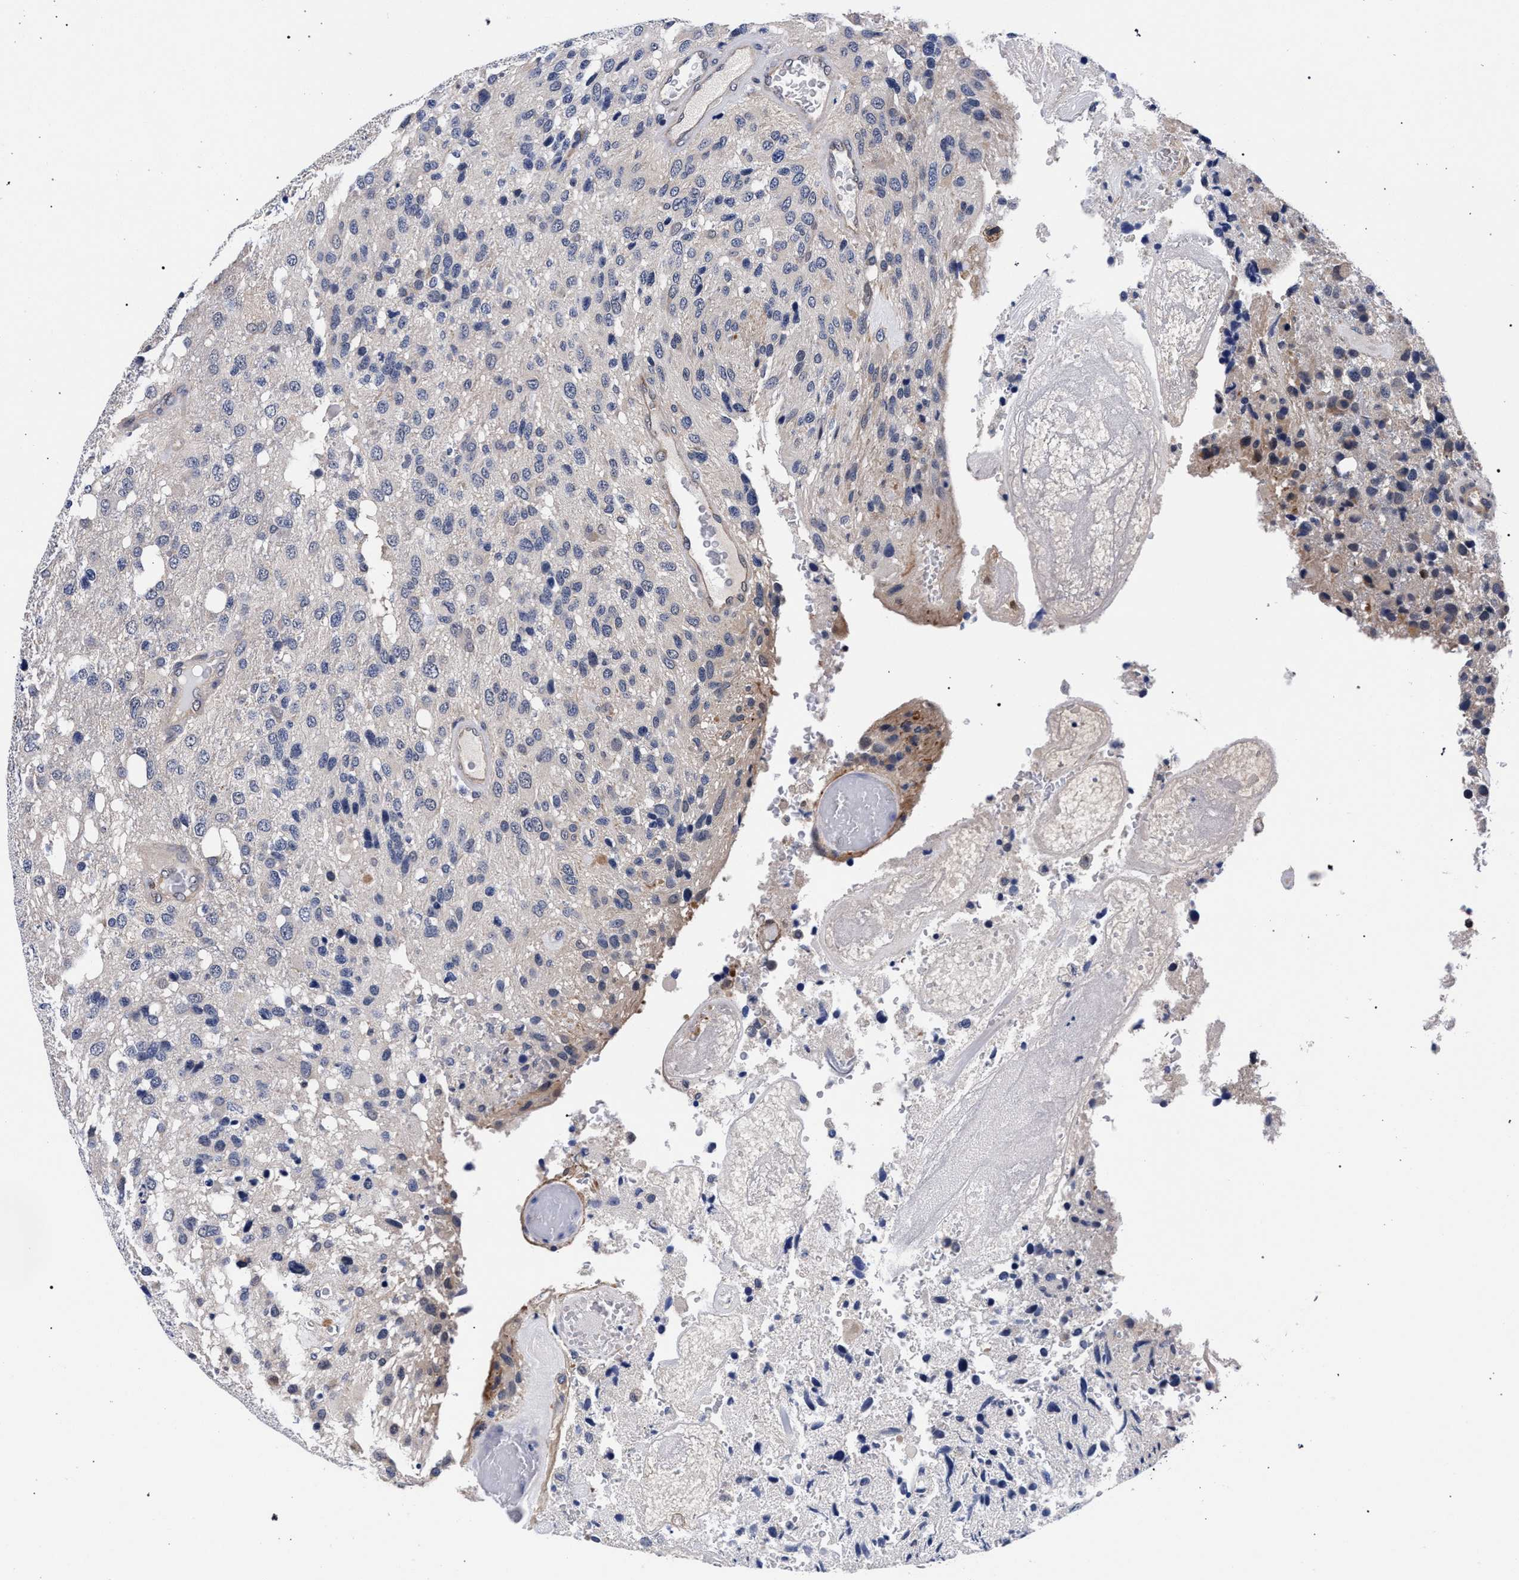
{"staining": {"intensity": "negative", "quantity": "none", "location": "none"}, "tissue": "glioma", "cell_type": "Tumor cells", "image_type": "cancer", "snomed": [{"axis": "morphology", "description": "Glioma, malignant, High grade"}, {"axis": "topography", "description": "Brain"}], "caption": "An IHC micrograph of malignant glioma (high-grade) is shown. There is no staining in tumor cells of malignant glioma (high-grade).", "gene": "RBM33", "patient": {"sex": "female", "age": 58}}